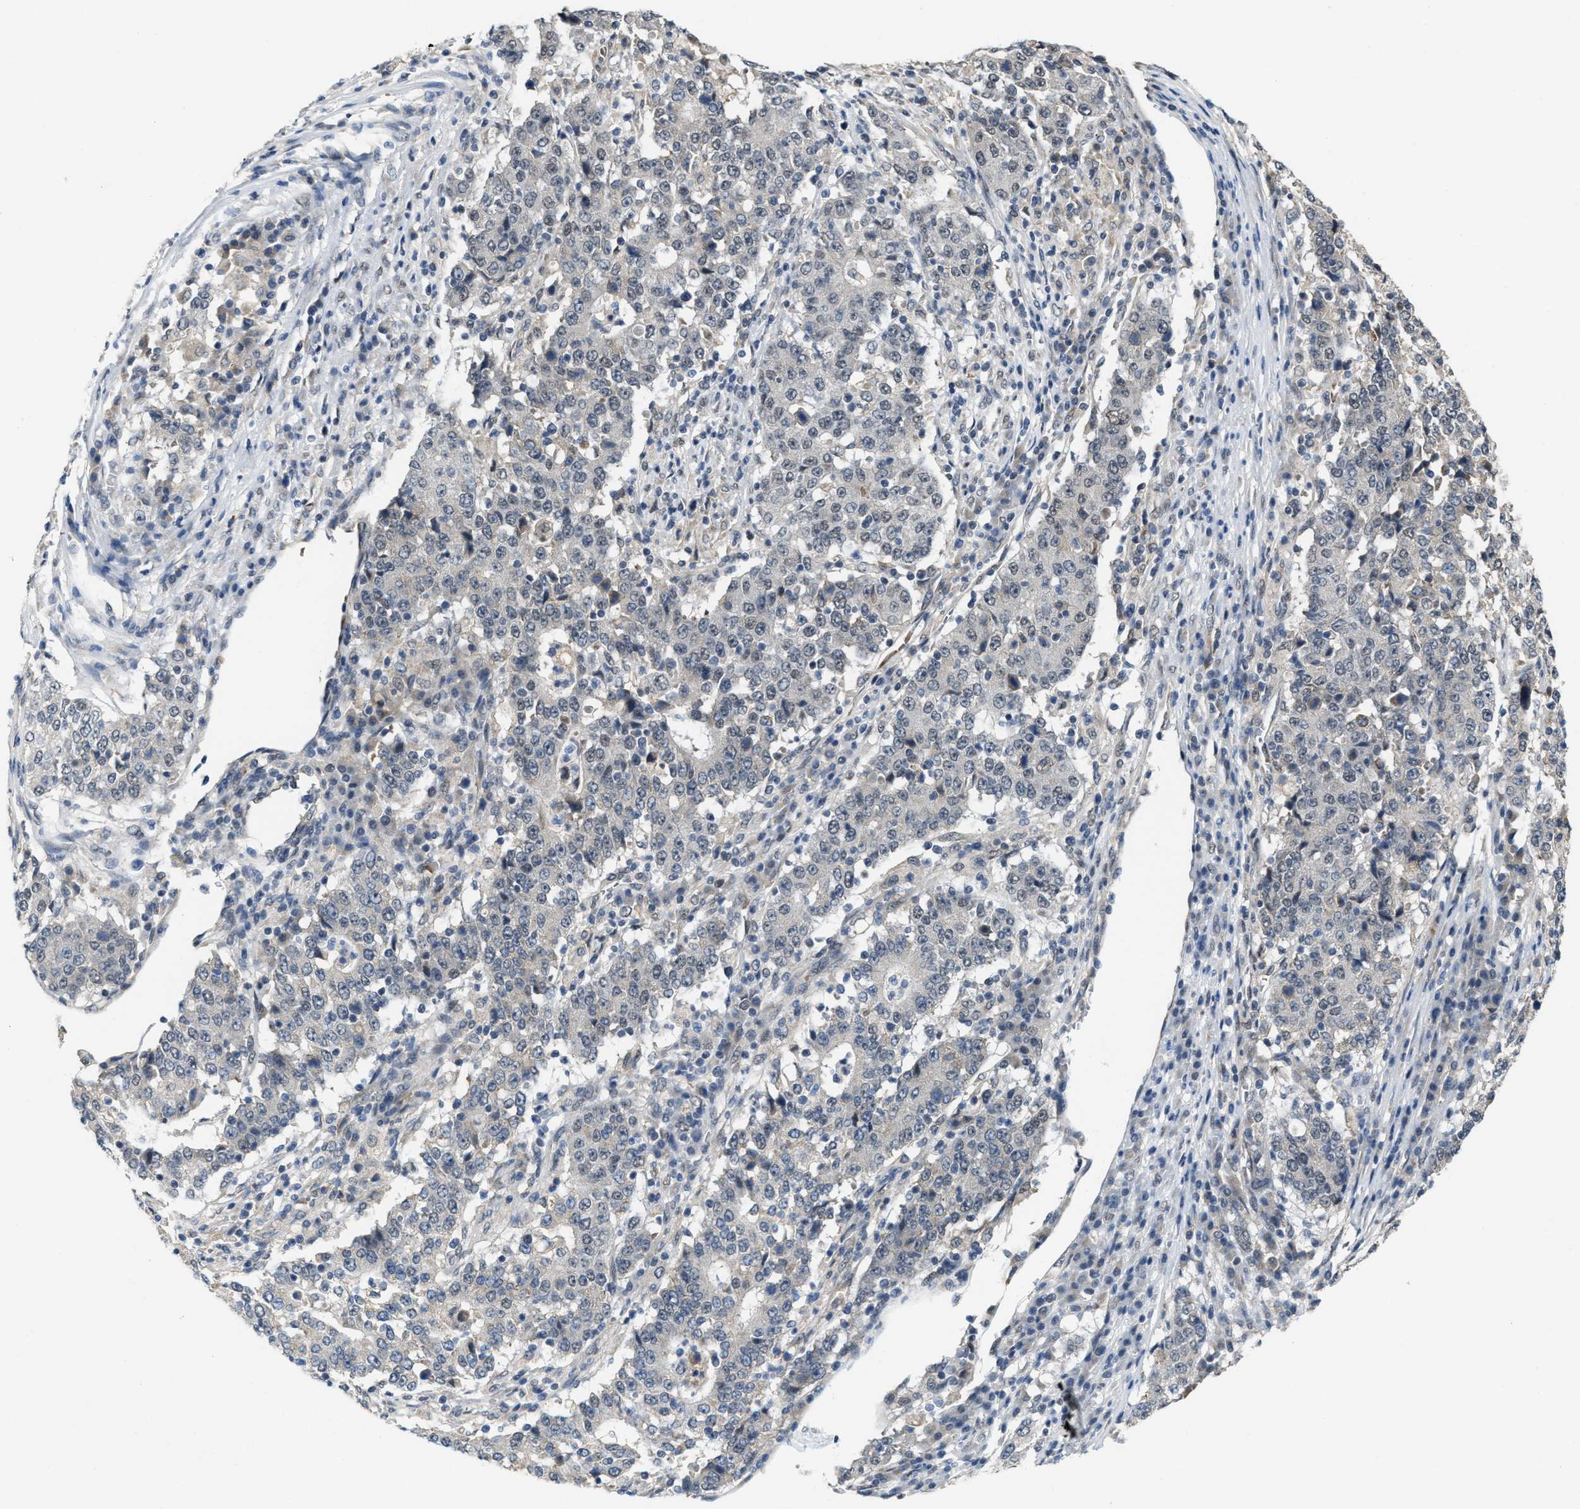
{"staining": {"intensity": "negative", "quantity": "none", "location": "none"}, "tissue": "stomach cancer", "cell_type": "Tumor cells", "image_type": "cancer", "snomed": [{"axis": "morphology", "description": "Adenocarcinoma, NOS"}, {"axis": "topography", "description": "Stomach"}], "caption": "Photomicrograph shows no significant protein staining in tumor cells of adenocarcinoma (stomach). (Immunohistochemistry, brightfield microscopy, high magnification).", "gene": "KIF24", "patient": {"sex": "male", "age": 59}}